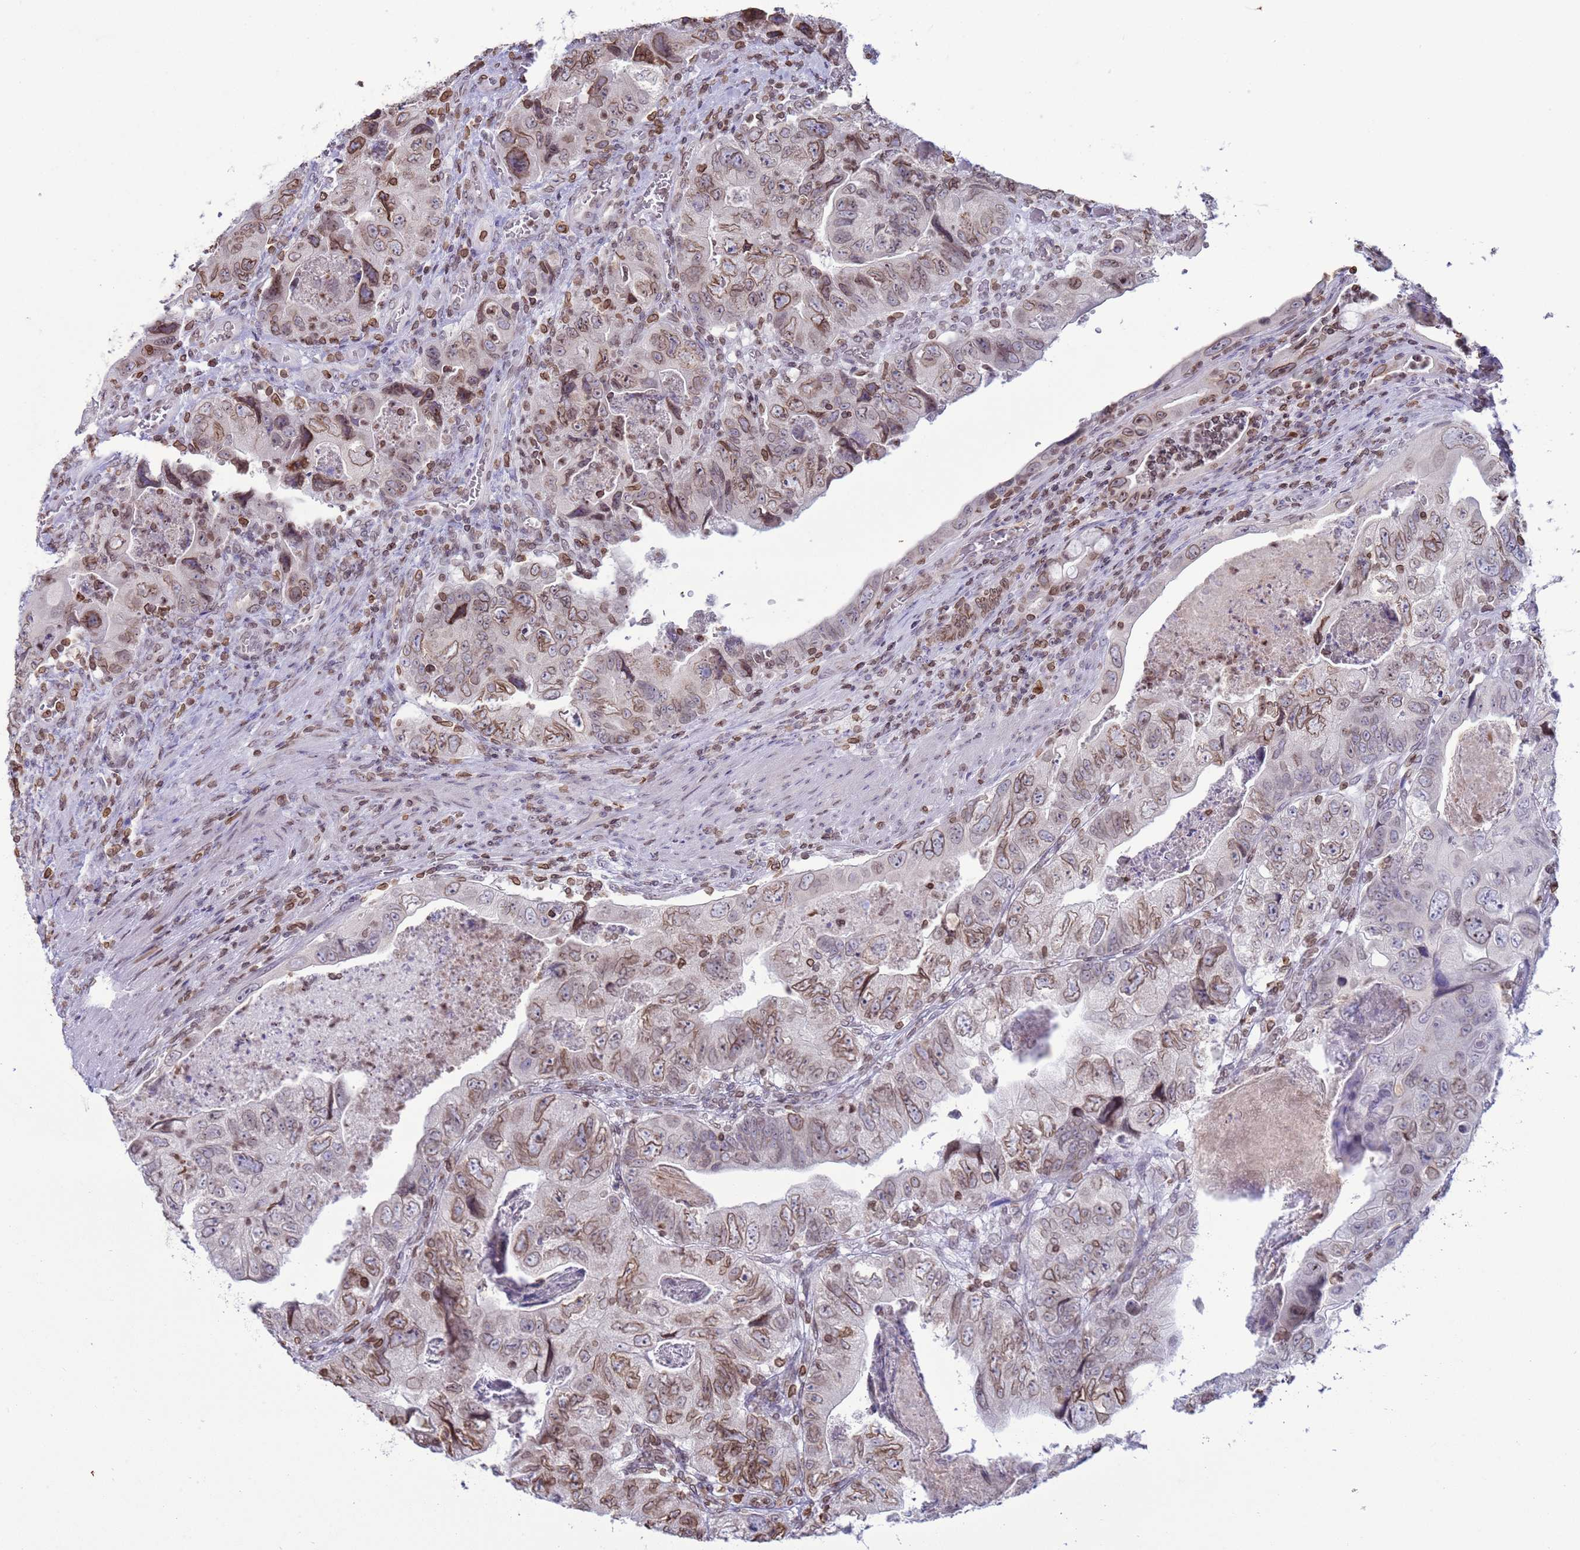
{"staining": {"intensity": "moderate", "quantity": "25%-75%", "location": "cytoplasmic/membranous,nuclear"}, "tissue": "colorectal cancer", "cell_type": "Tumor cells", "image_type": "cancer", "snomed": [{"axis": "morphology", "description": "Adenocarcinoma, NOS"}, {"axis": "topography", "description": "Rectum"}], "caption": "Colorectal cancer was stained to show a protein in brown. There is medium levels of moderate cytoplasmic/membranous and nuclear expression in approximately 25%-75% of tumor cells.", "gene": "DHX37", "patient": {"sex": "male", "age": 63}}